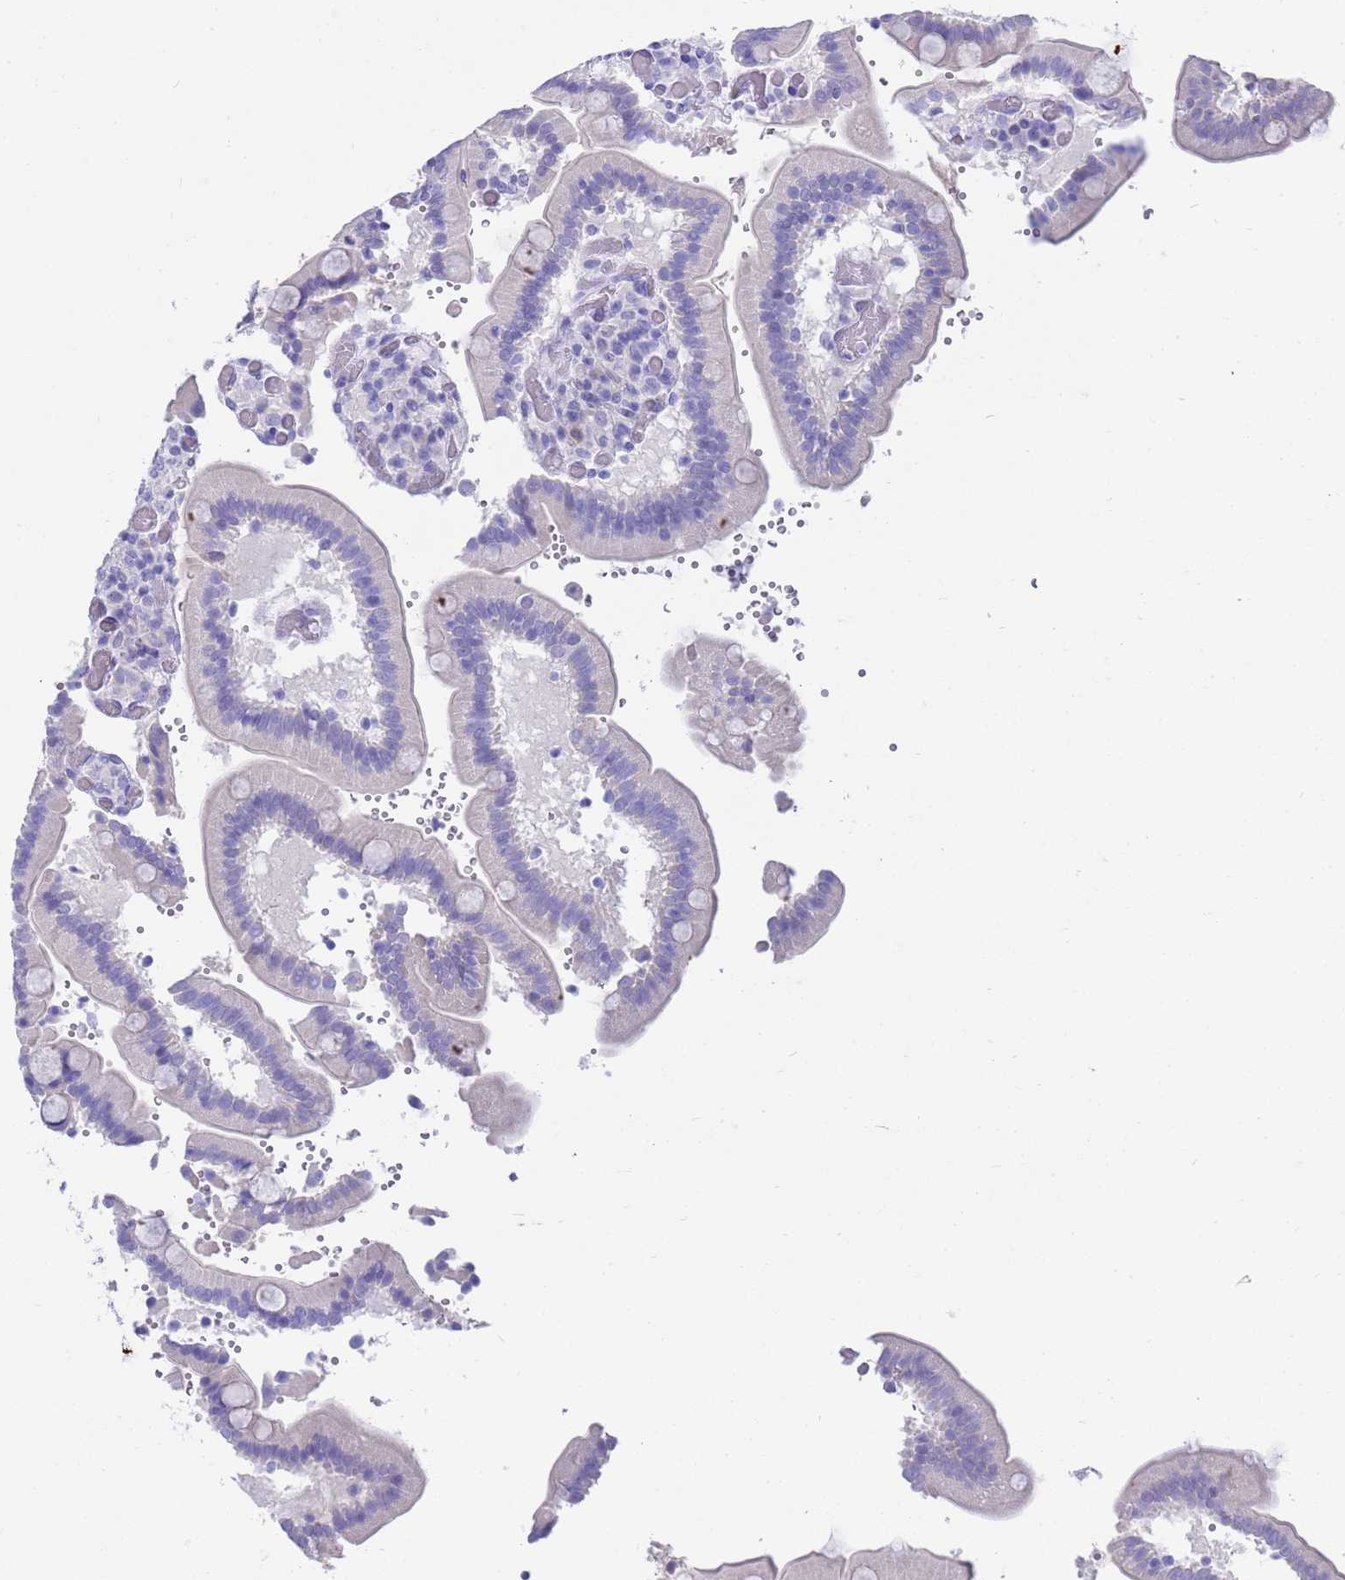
{"staining": {"intensity": "negative", "quantity": "none", "location": "none"}, "tissue": "duodenum", "cell_type": "Glandular cells", "image_type": "normal", "snomed": [{"axis": "morphology", "description": "Normal tissue, NOS"}, {"axis": "topography", "description": "Duodenum"}], "caption": "Immunohistochemistry of unremarkable duodenum shows no positivity in glandular cells.", "gene": "SYCN", "patient": {"sex": "female", "age": 62}}